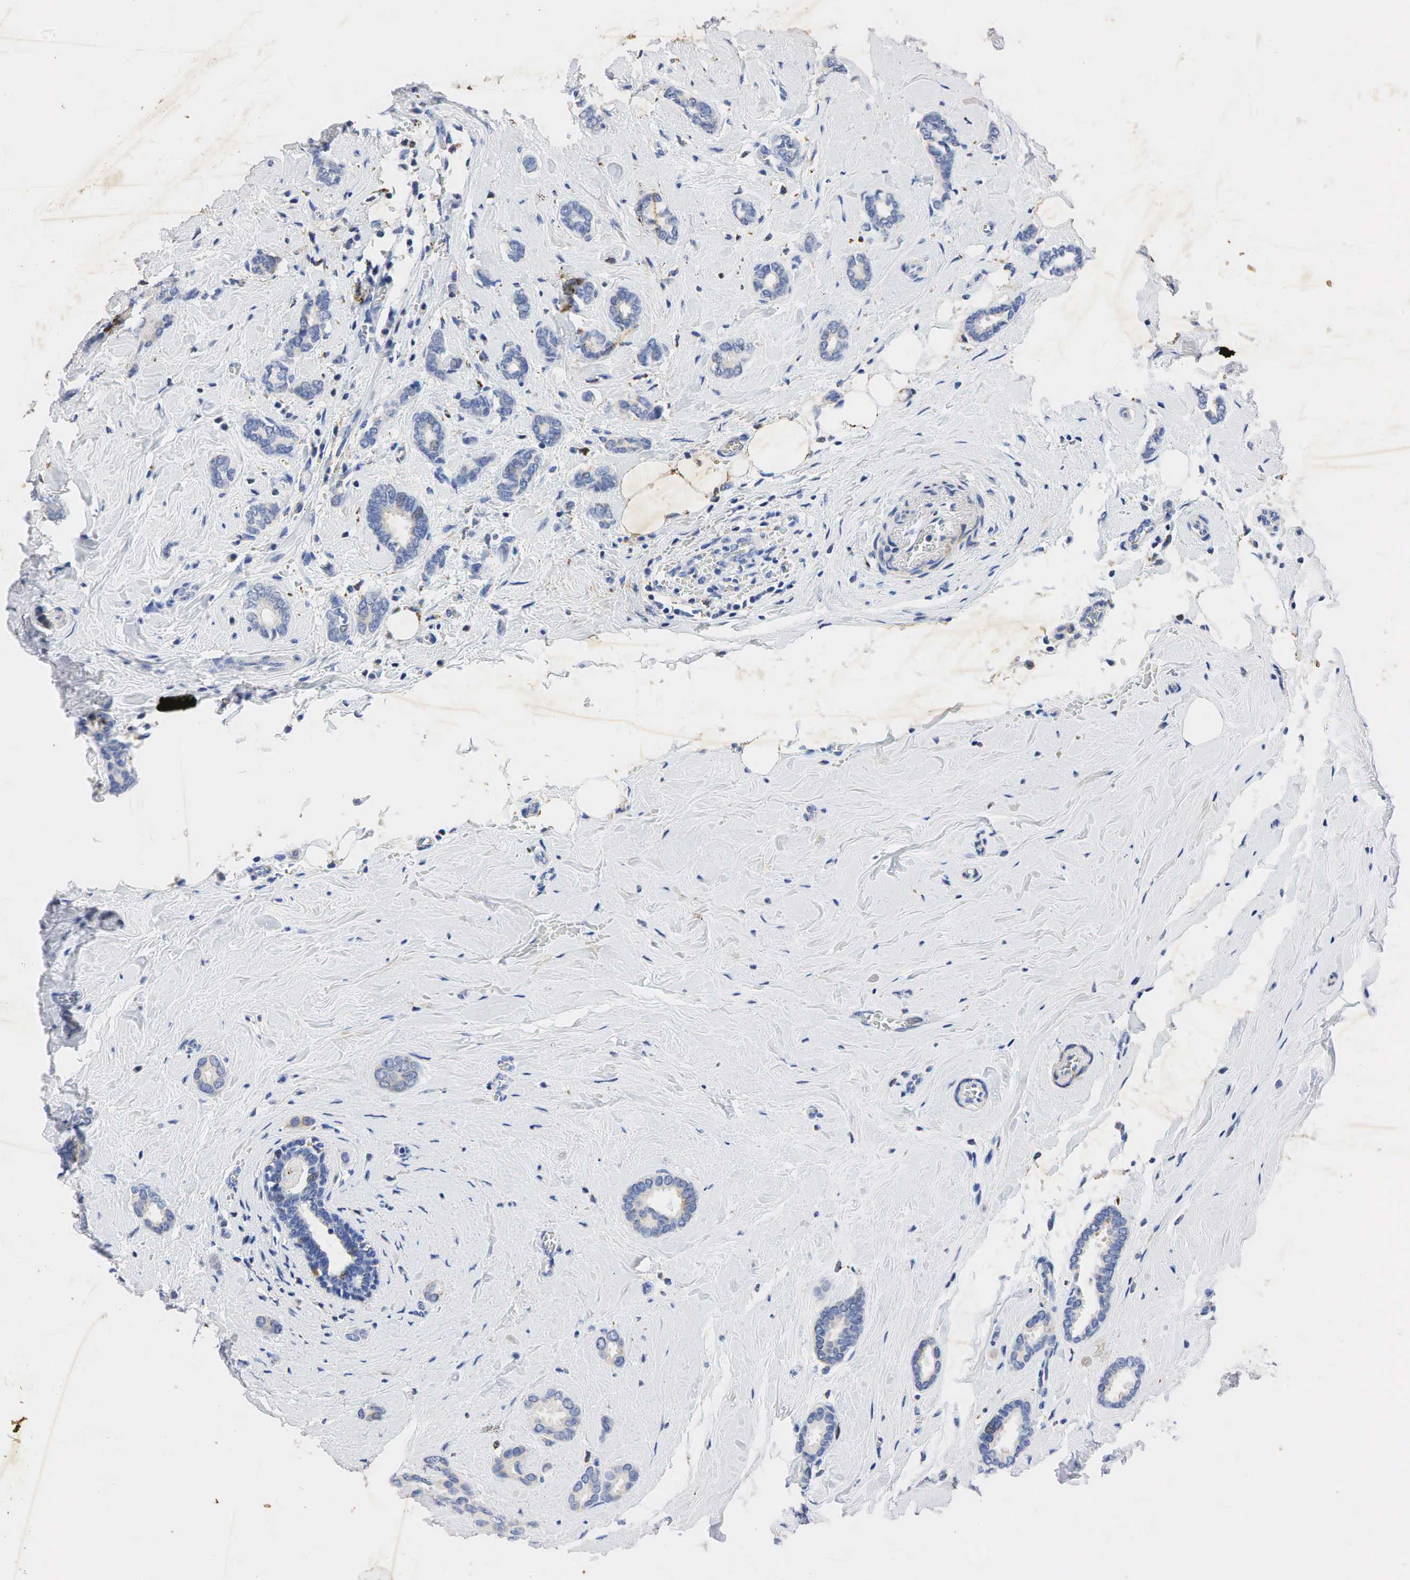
{"staining": {"intensity": "moderate", "quantity": "<25%", "location": "cytoplasmic/membranous"}, "tissue": "breast cancer", "cell_type": "Tumor cells", "image_type": "cancer", "snomed": [{"axis": "morphology", "description": "Duct carcinoma"}, {"axis": "topography", "description": "Breast"}], "caption": "Immunohistochemistry of human breast cancer (infiltrating ductal carcinoma) demonstrates low levels of moderate cytoplasmic/membranous expression in about <25% of tumor cells. (DAB (3,3'-diaminobenzidine) IHC with brightfield microscopy, high magnification).", "gene": "SYP", "patient": {"sex": "female", "age": 50}}